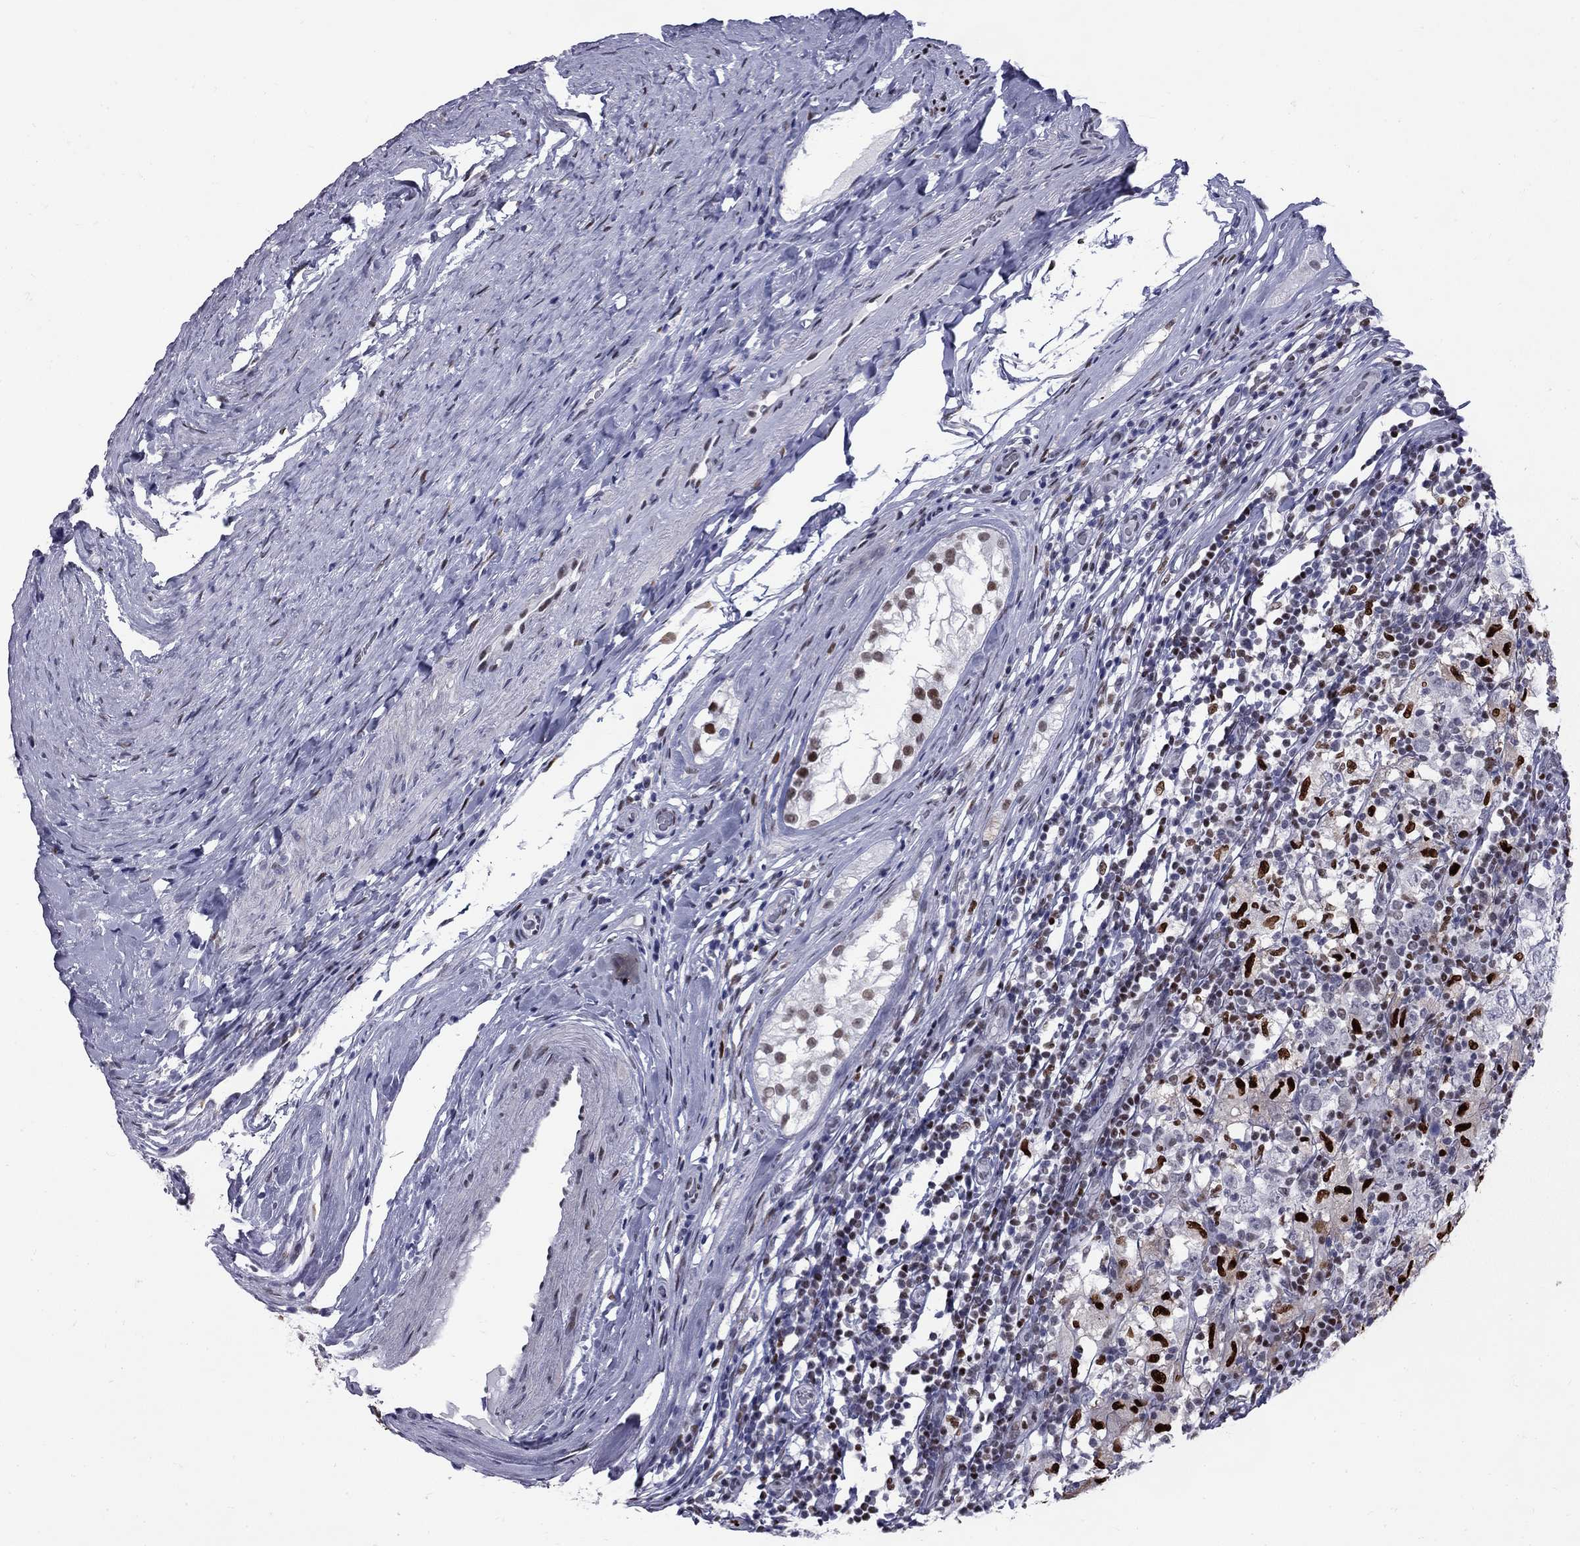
{"staining": {"intensity": "negative", "quantity": "none", "location": "none"}, "tissue": "testis cancer", "cell_type": "Tumor cells", "image_type": "cancer", "snomed": [{"axis": "morphology", "description": "Seminoma, NOS"}, {"axis": "morphology", "description": "Carcinoma, Embryonal, NOS"}, {"axis": "topography", "description": "Testis"}], "caption": "A micrograph of embryonal carcinoma (testis) stained for a protein demonstrates no brown staining in tumor cells.", "gene": "PCGF3", "patient": {"sex": "male", "age": 41}}